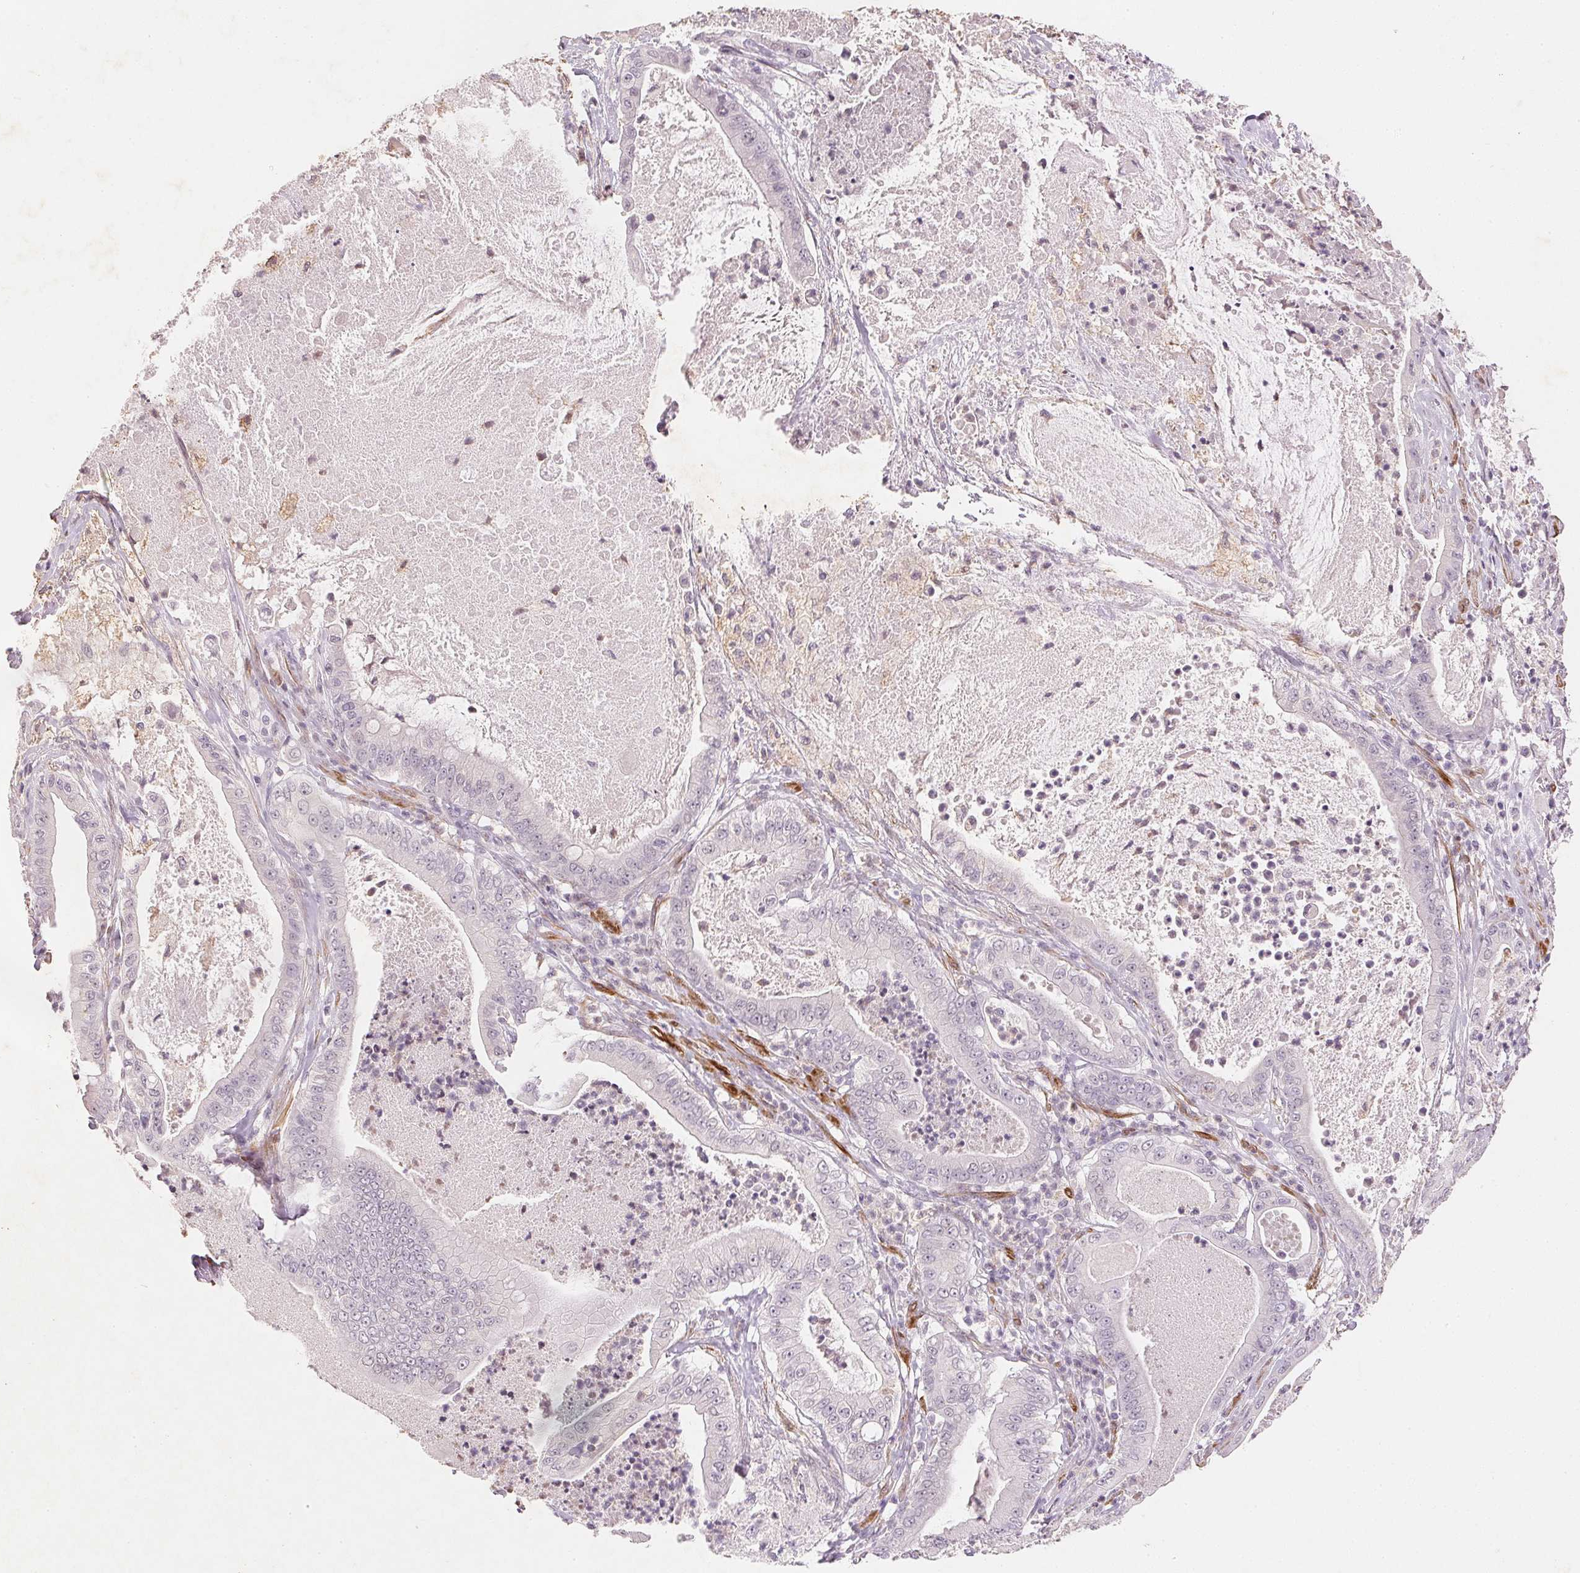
{"staining": {"intensity": "negative", "quantity": "none", "location": "none"}, "tissue": "pancreatic cancer", "cell_type": "Tumor cells", "image_type": "cancer", "snomed": [{"axis": "morphology", "description": "Adenocarcinoma, NOS"}, {"axis": "topography", "description": "Pancreas"}], "caption": "High power microscopy micrograph of an IHC histopathology image of adenocarcinoma (pancreatic), revealing no significant positivity in tumor cells. The staining is performed using DAB brown chromogen with nuclei counter-stained in using hematoxylin.", "gene": "SMTN", "patient": {"sex": "male", "age": 71}}